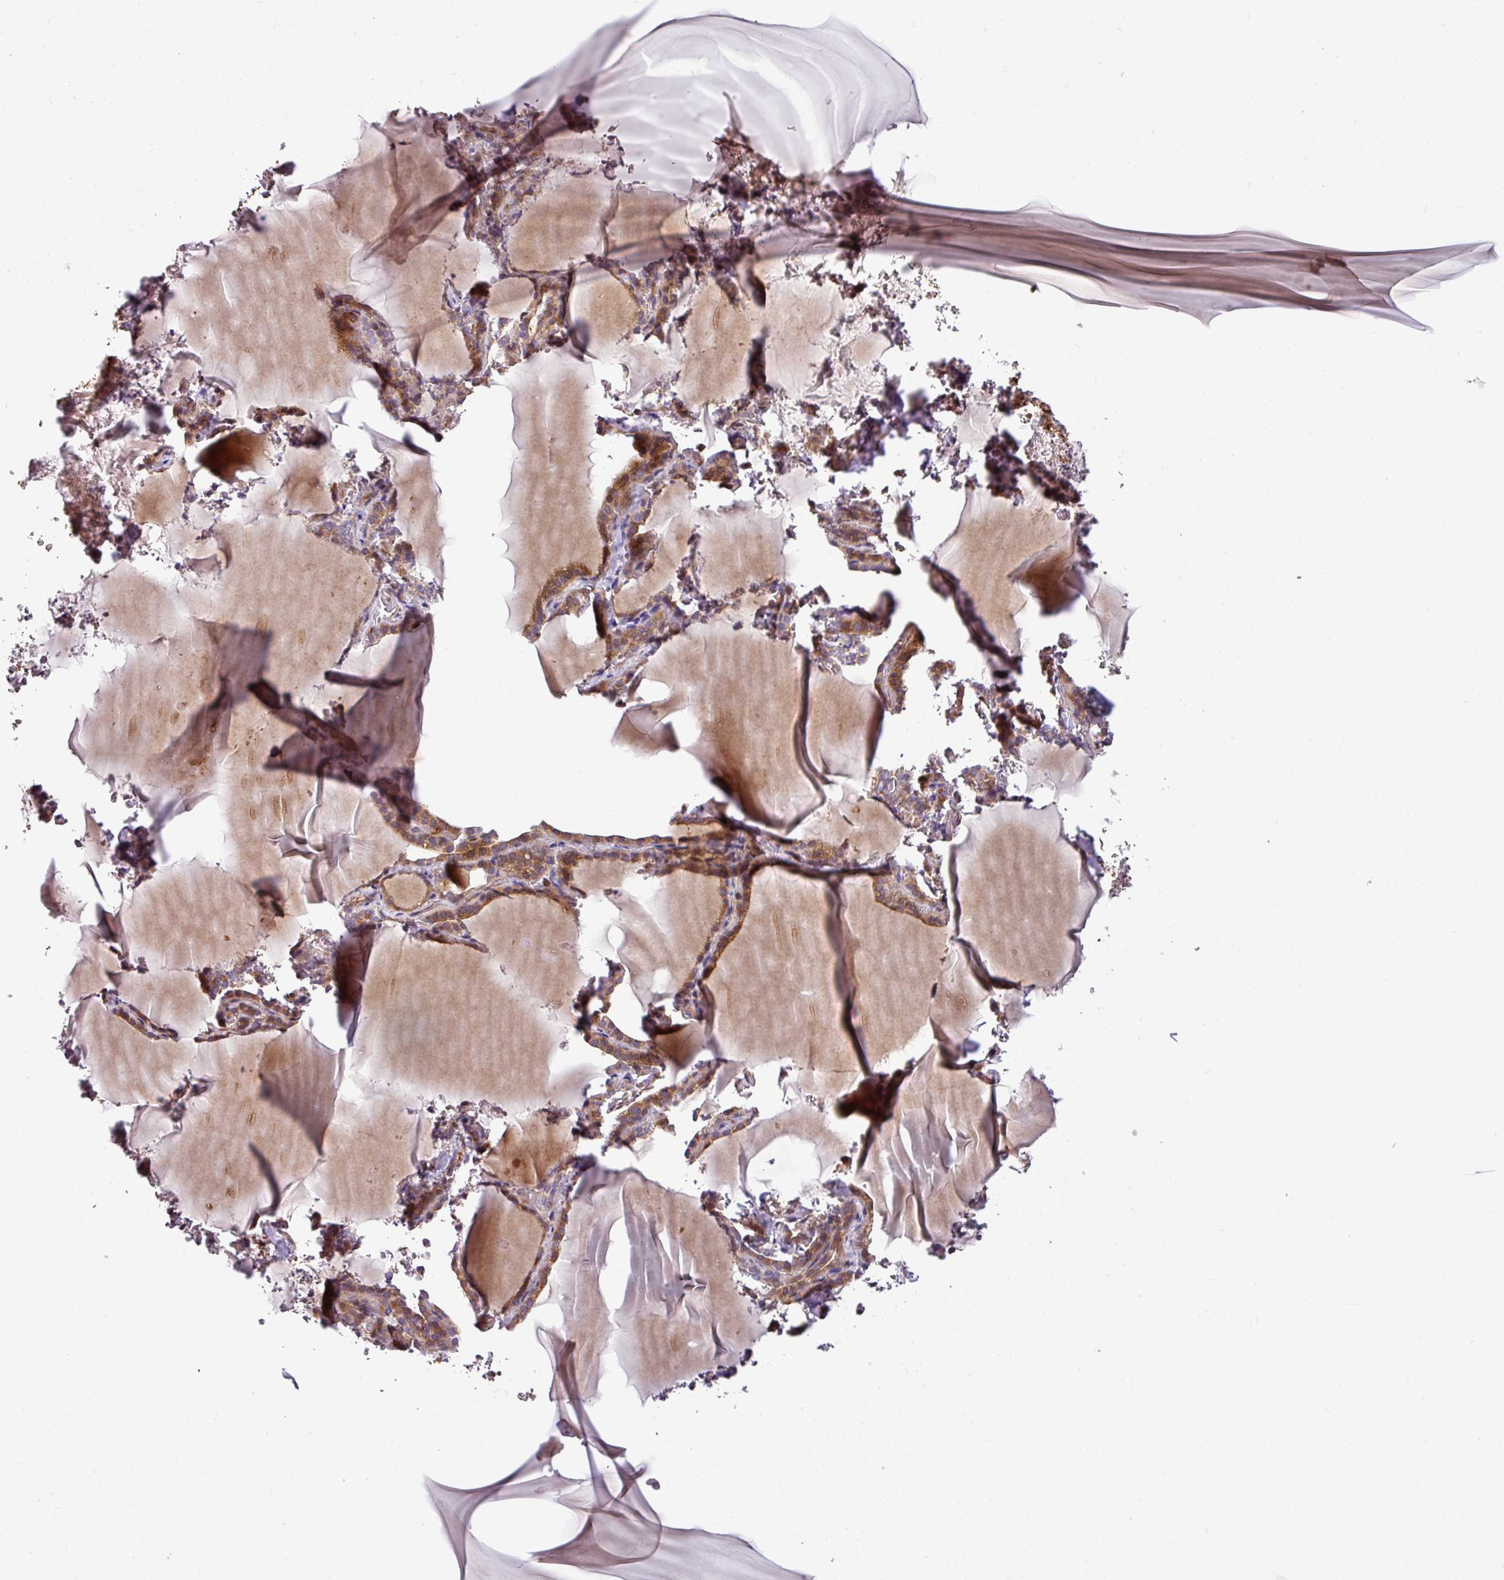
{"staining": {"intensity": "moderate", "quantity": ">75%", "location": "cytoplasmic/membranous"}, "tissue": "thyroid gland", "cell_type": "Glandular cells", "image_type": "normal", "snomed": [{"axis": "morphology", "description": "Normal tissue, NOS"}, {"axis": "topography", "description": "Thyroid gland"}], "caption": "Glandular cells show medium levels of moderate cytoplasmic/membranous staining in approximately >75% of cells in benign thyroid gland. (DAB IHC, brown staining for protein, blue staining for nuclei).", "gene": "CASS4", "patient": {"sex": "female", "age": 22}}